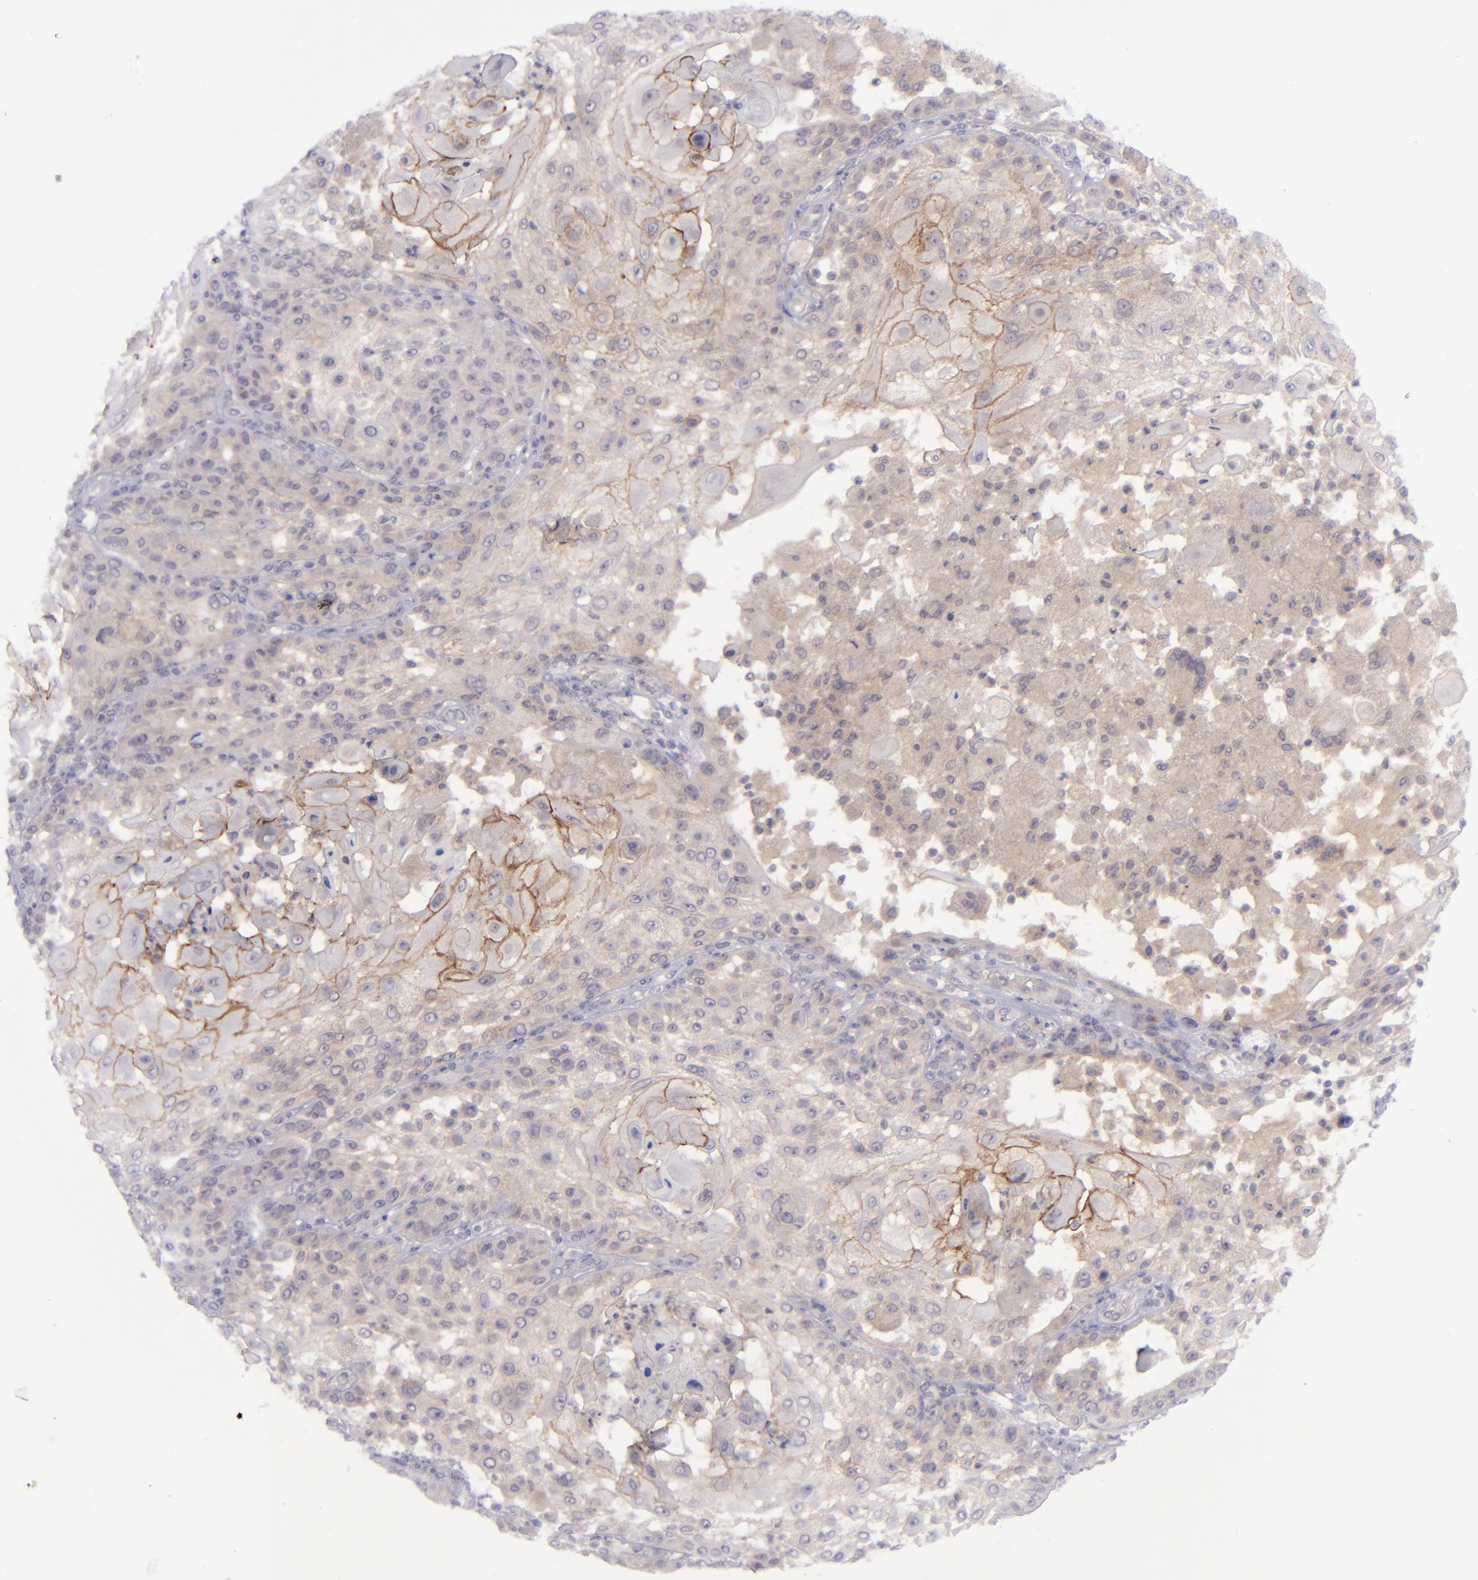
{"staining": {"intensity": "moderate", "quantity": ">75%", "location": "cytoplasmic/membranous"}, "tissue": "skin cancer", "cell_type": "Tumor cells", "image_type": "cancer", "snomed": [{"axis": "morphology", "description": "Squamous cell carcinoma, NOS"}, {"axis": "topography", "description": "Skin"}], "caption": "Protein staining exhibits moderate cytoplasmic/membranous positivity in approximately >75% of tumor cells in skin cancer (squamous cell carcinoma).", "gene": "EVPL", "patient": {"sex": "female", "age": 89}}